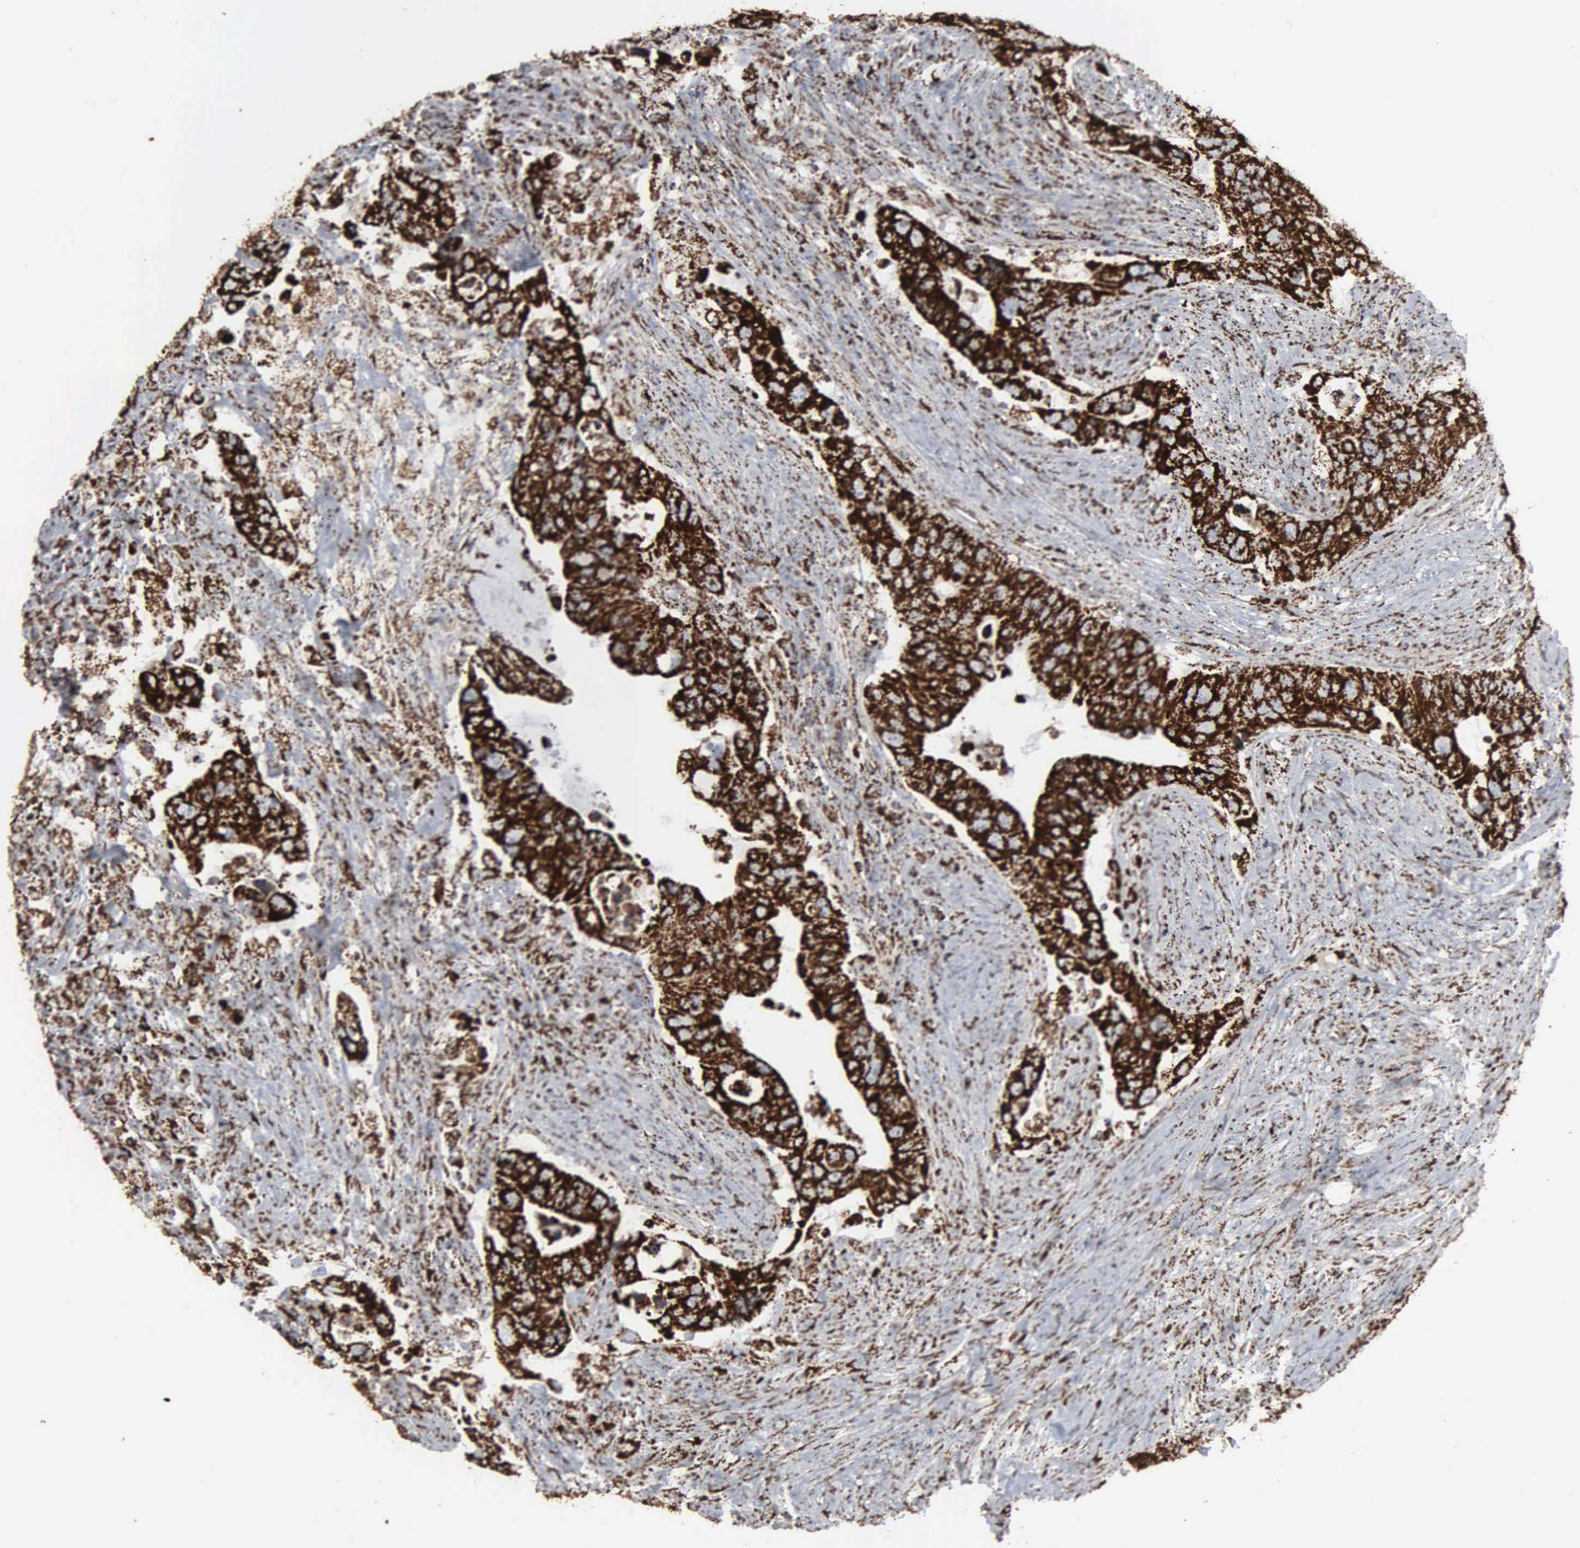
{"staining": {"intensity": "strong", "quantity": ">75%", "location": "cytoplasmic/membranous"}, "tissue": "colorectal cancer", "cell_type": "Tumor cells", "image_type": "cancer", "snomed": [{"axis": "morphology", "description": "Adenocarcinoma, NOS"}, {"axis": "topography", "description": "Rectum"}], "caption": "Immunohistochemical staining of adenocarcinoma (colorectal) displays high levels of strong cytoplasmic/membranous protein positivity in approximately >75% of tumor cells.", "gene": "HSPA9", "patient": {"sex": "female", "age": 71}}